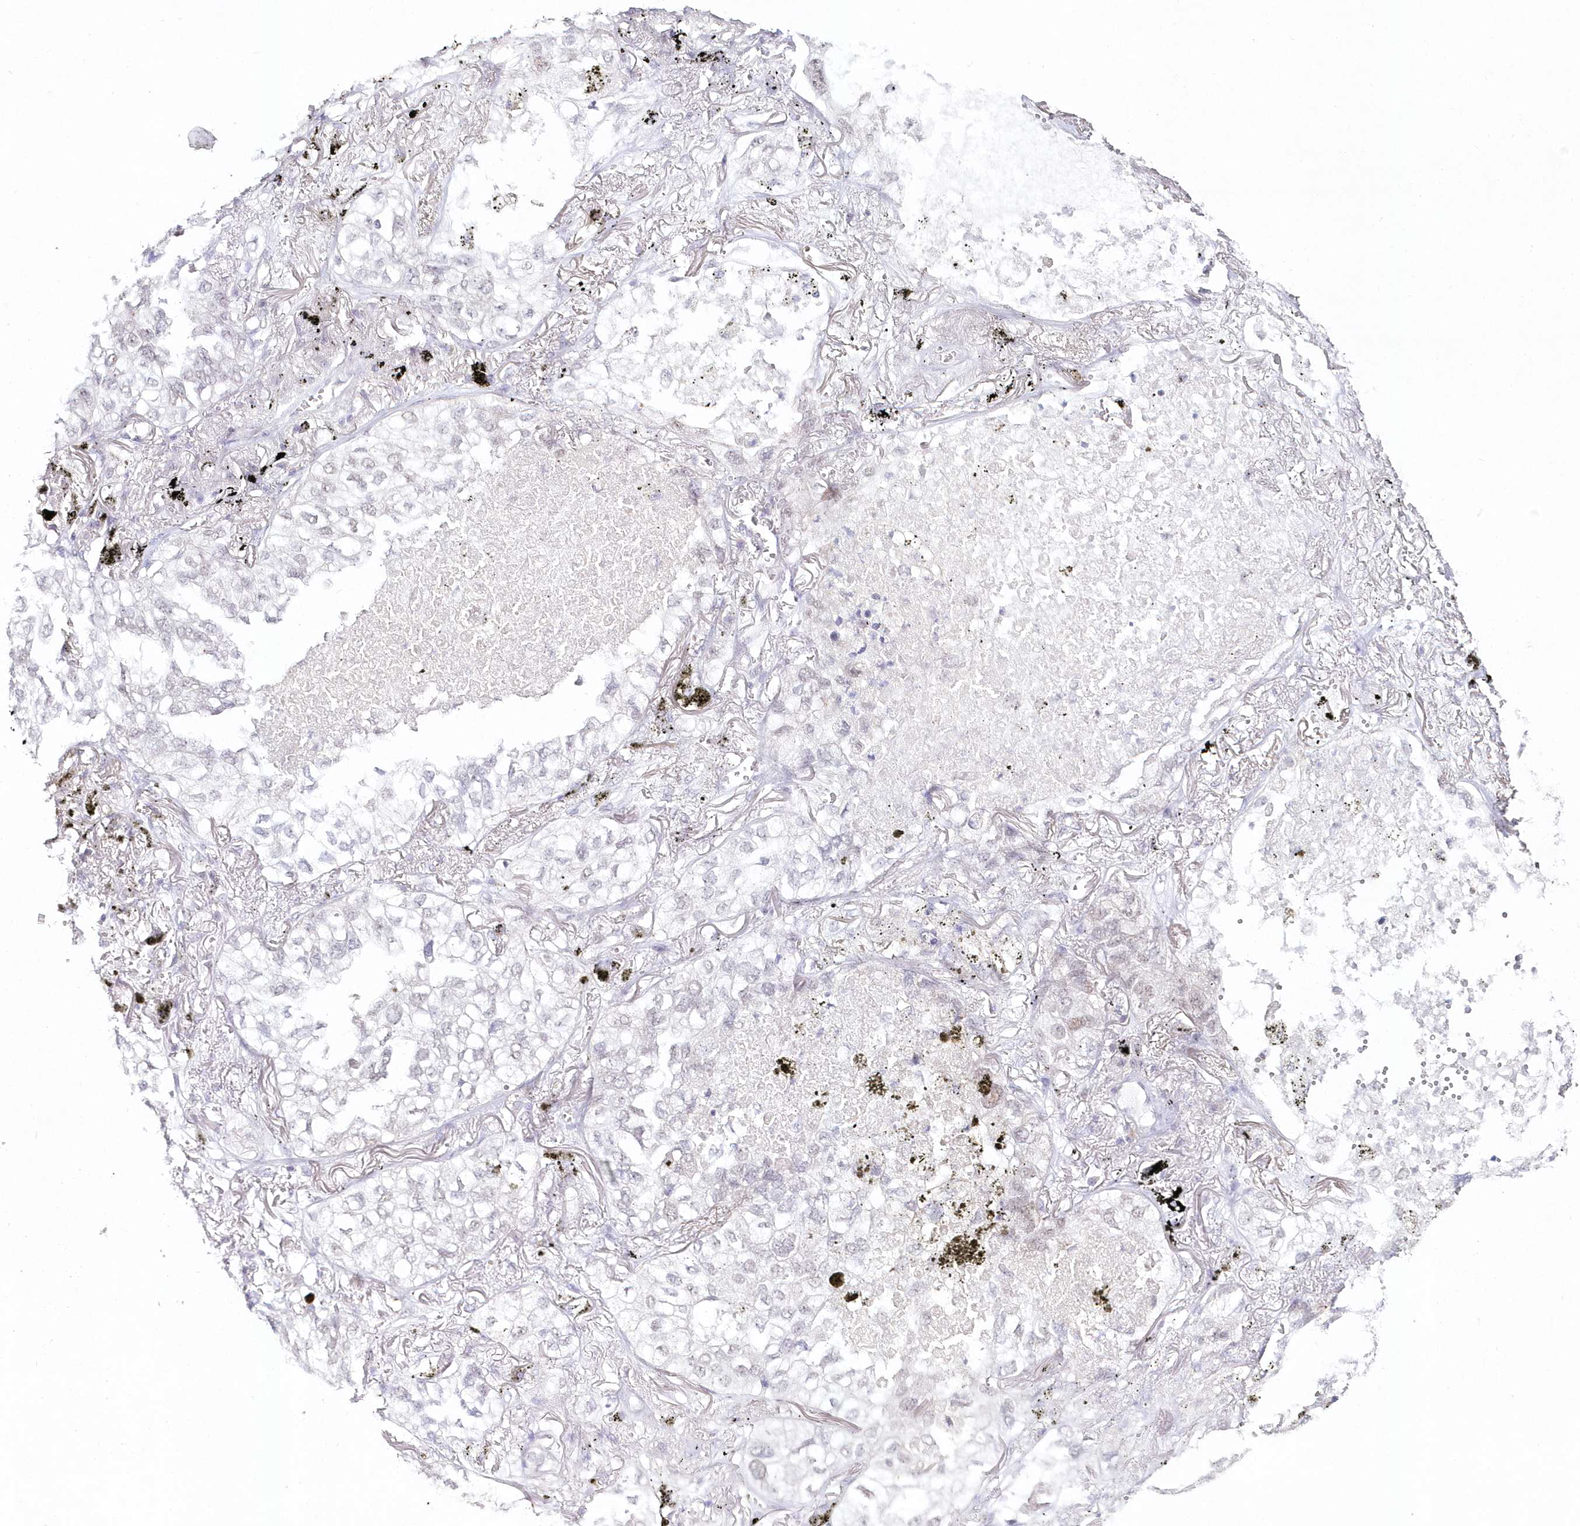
{"staining": {"intensity": "negative", "quantity": "none", "location": "none"}, "tissue": "lung cancer", "cell_type": "Tumor cells", "image_type": "cancer", "snomed": [{"axis": "morphology", "description": "Adenocarcinoma, NOS"}, {"axis": "topography", "description": "Lung"}], "caption": "Lung cancer (adenocarcinoma) was stained to show a protein in brown. There is no significant positivity in tumor cells.", "gene": "HYCC2", "patient": {"sex": "male", "age": 65}}